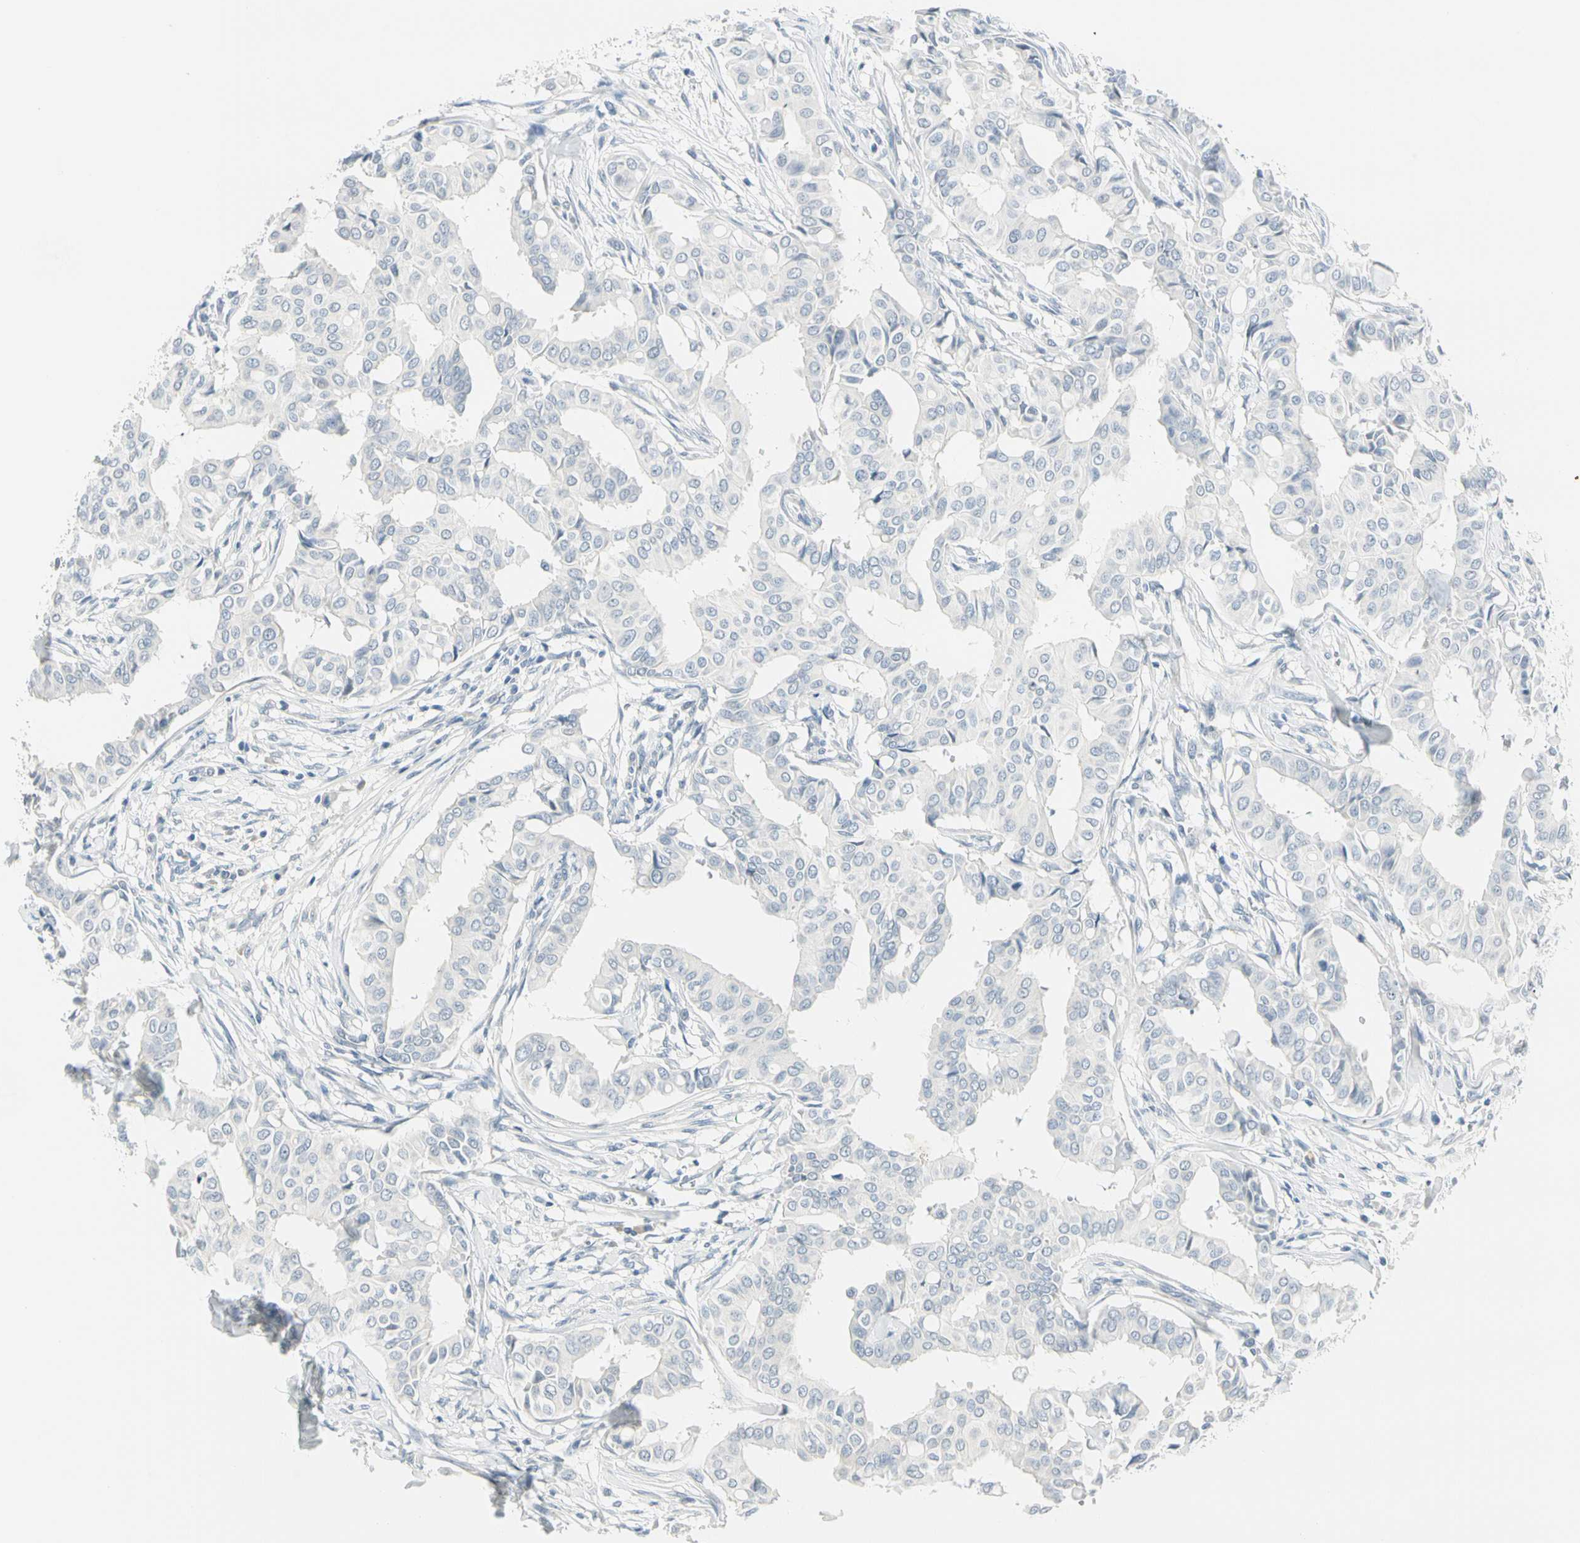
{"staining": {"intensity": "negative", "quantity": "none", "location": "none"}, "tissue": "head and neck cancer", "cell_type": "Tumor cells", "image_type": "cancer", "snomed": [{"axis": "morphology", "description": "Adenocarcinoma, NOS"}, {"axis": "topography", "description": "Salivary gland"}, {"axis": "topography", "description": "Head-Neck"}], "caption": "Tumor cells show no significant expression in head and neck cancer.", "gene": "MLLT10", "patient": {"sex": "female", "age": 59}}